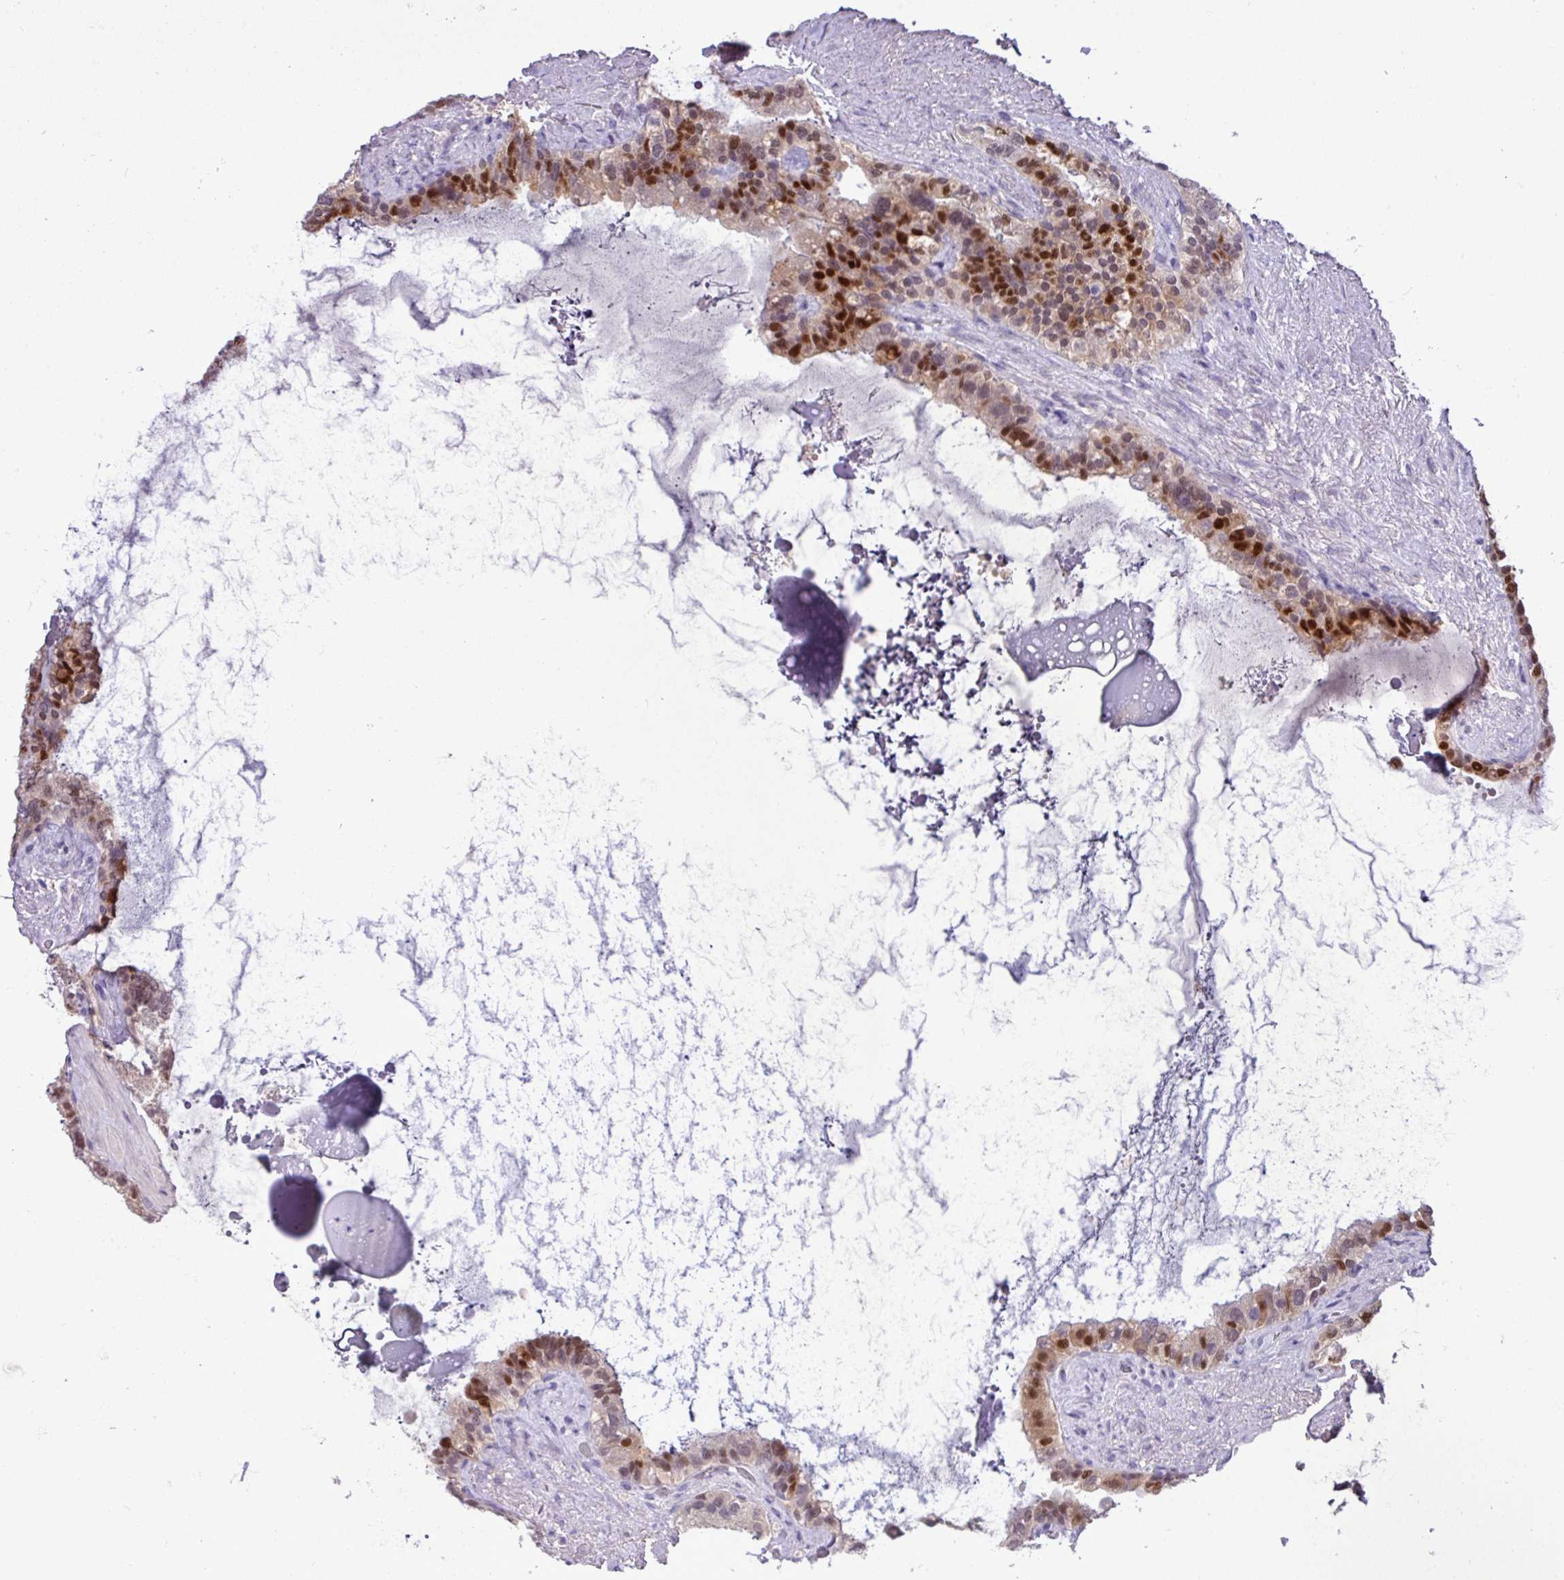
{"staining": {"intensity": "strong", "quantity": "25%-75%", "location": "nuclear"}, "tissue": "seminal vesicle", "cell_type": "Glandular cells", "image_type": "normal", "snomed": [{"axis": "morphology", "description": "Normal tissue, NOS"}, {"axis": "topography", "description": "Seminal veicle"}, {"axis": "topography", "description": "Peripheral nerve tissue"}], "caption": "This is an image of immunohistochemistry (IHC) staining of normal seminal vesicle, which shows strong expression in the nuclear of glandular cells.", "gene": "PAX8", "patient": {"sex": "male", "age": 76}}